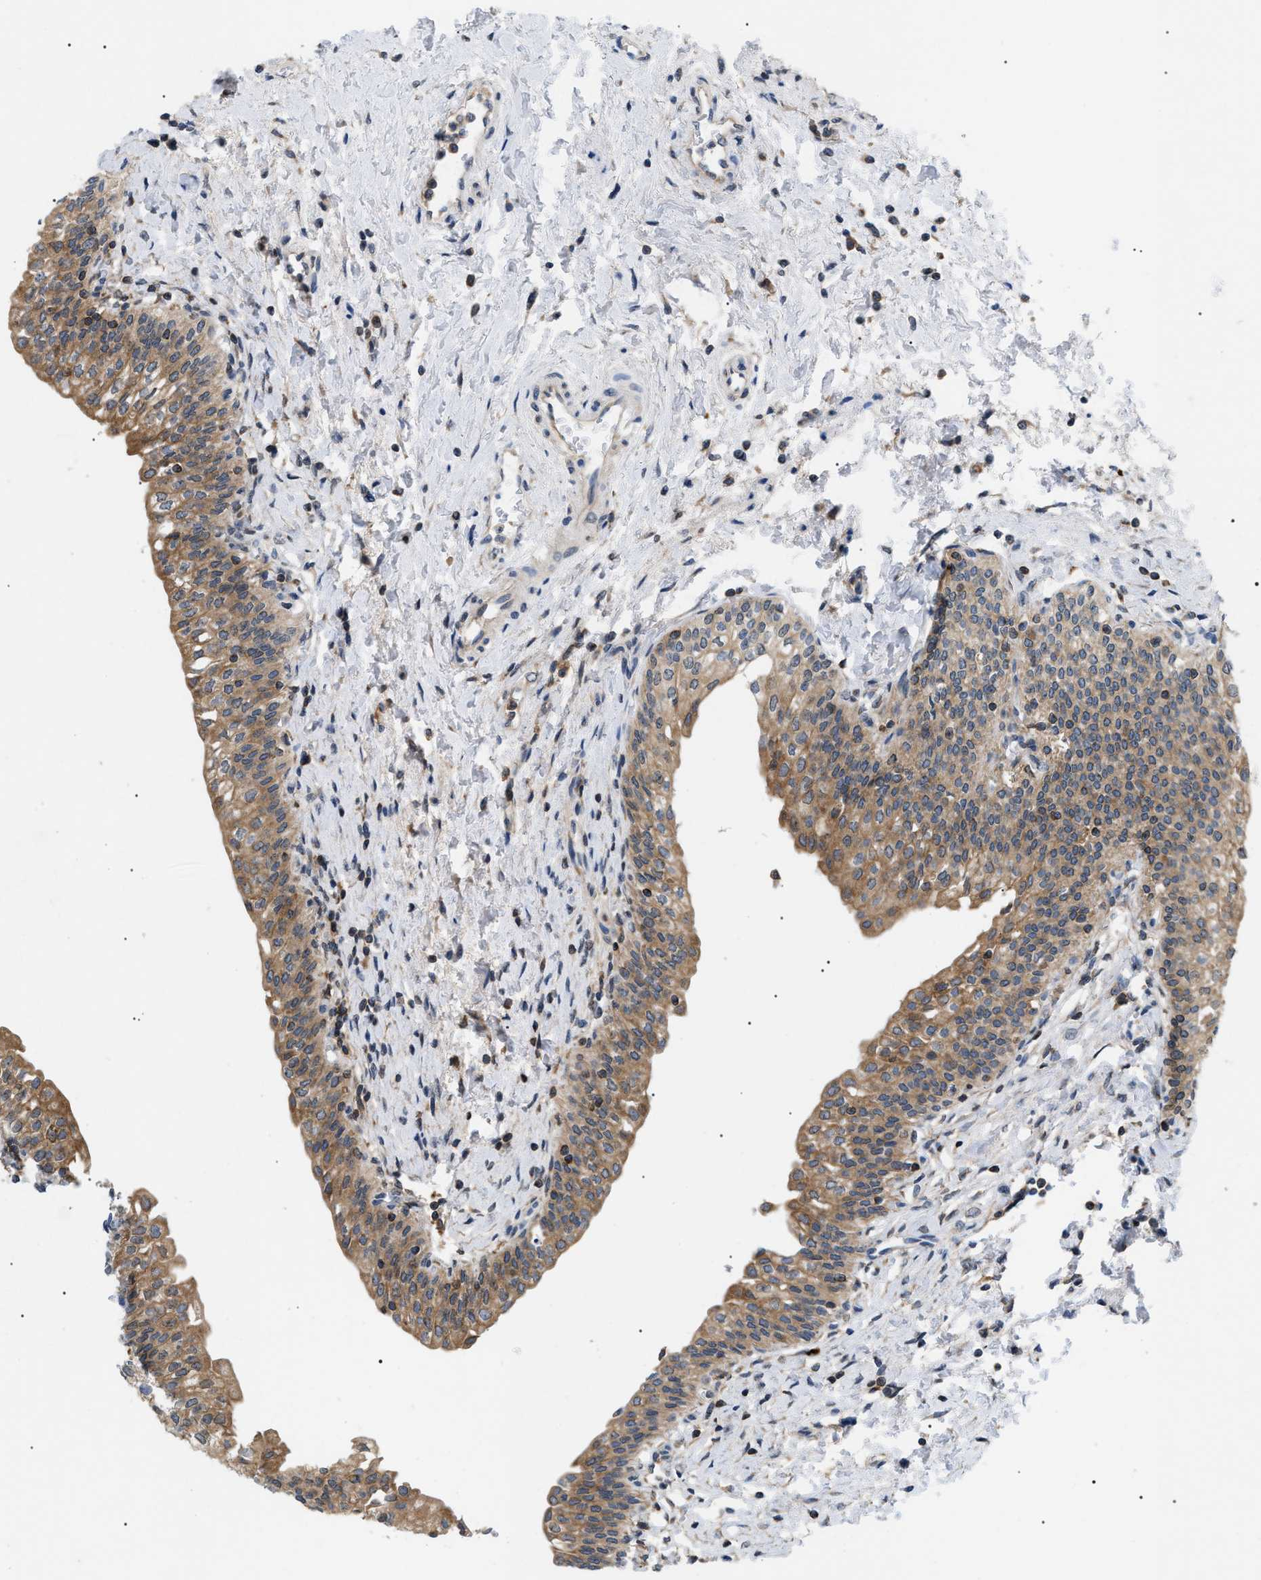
{"staining": {"intensity": "moderate", "quantity": ">75%", "location": "cytoplasmic/membranous"}, "tissue": "urinary bladder", "cell_type": "Urothelial cells", "image_type": "normal", "snomed": [{"axis": "morphology", "description": "Normal tissue, NOS"}, {"axis": "topography", "description": "Urinary bladder"}], "caption": "Urothelial cells show medium levels of moderate cytoplasmic/membranous expression in approximately >75% of cells in normal human urinary bladder. (DAB (3,3'-diaminobenzidine) IHC, brown staining for protein, blue staining for nuclei).", "gene": "DERL1", "patient": {"sex": "male", "age": 55}}